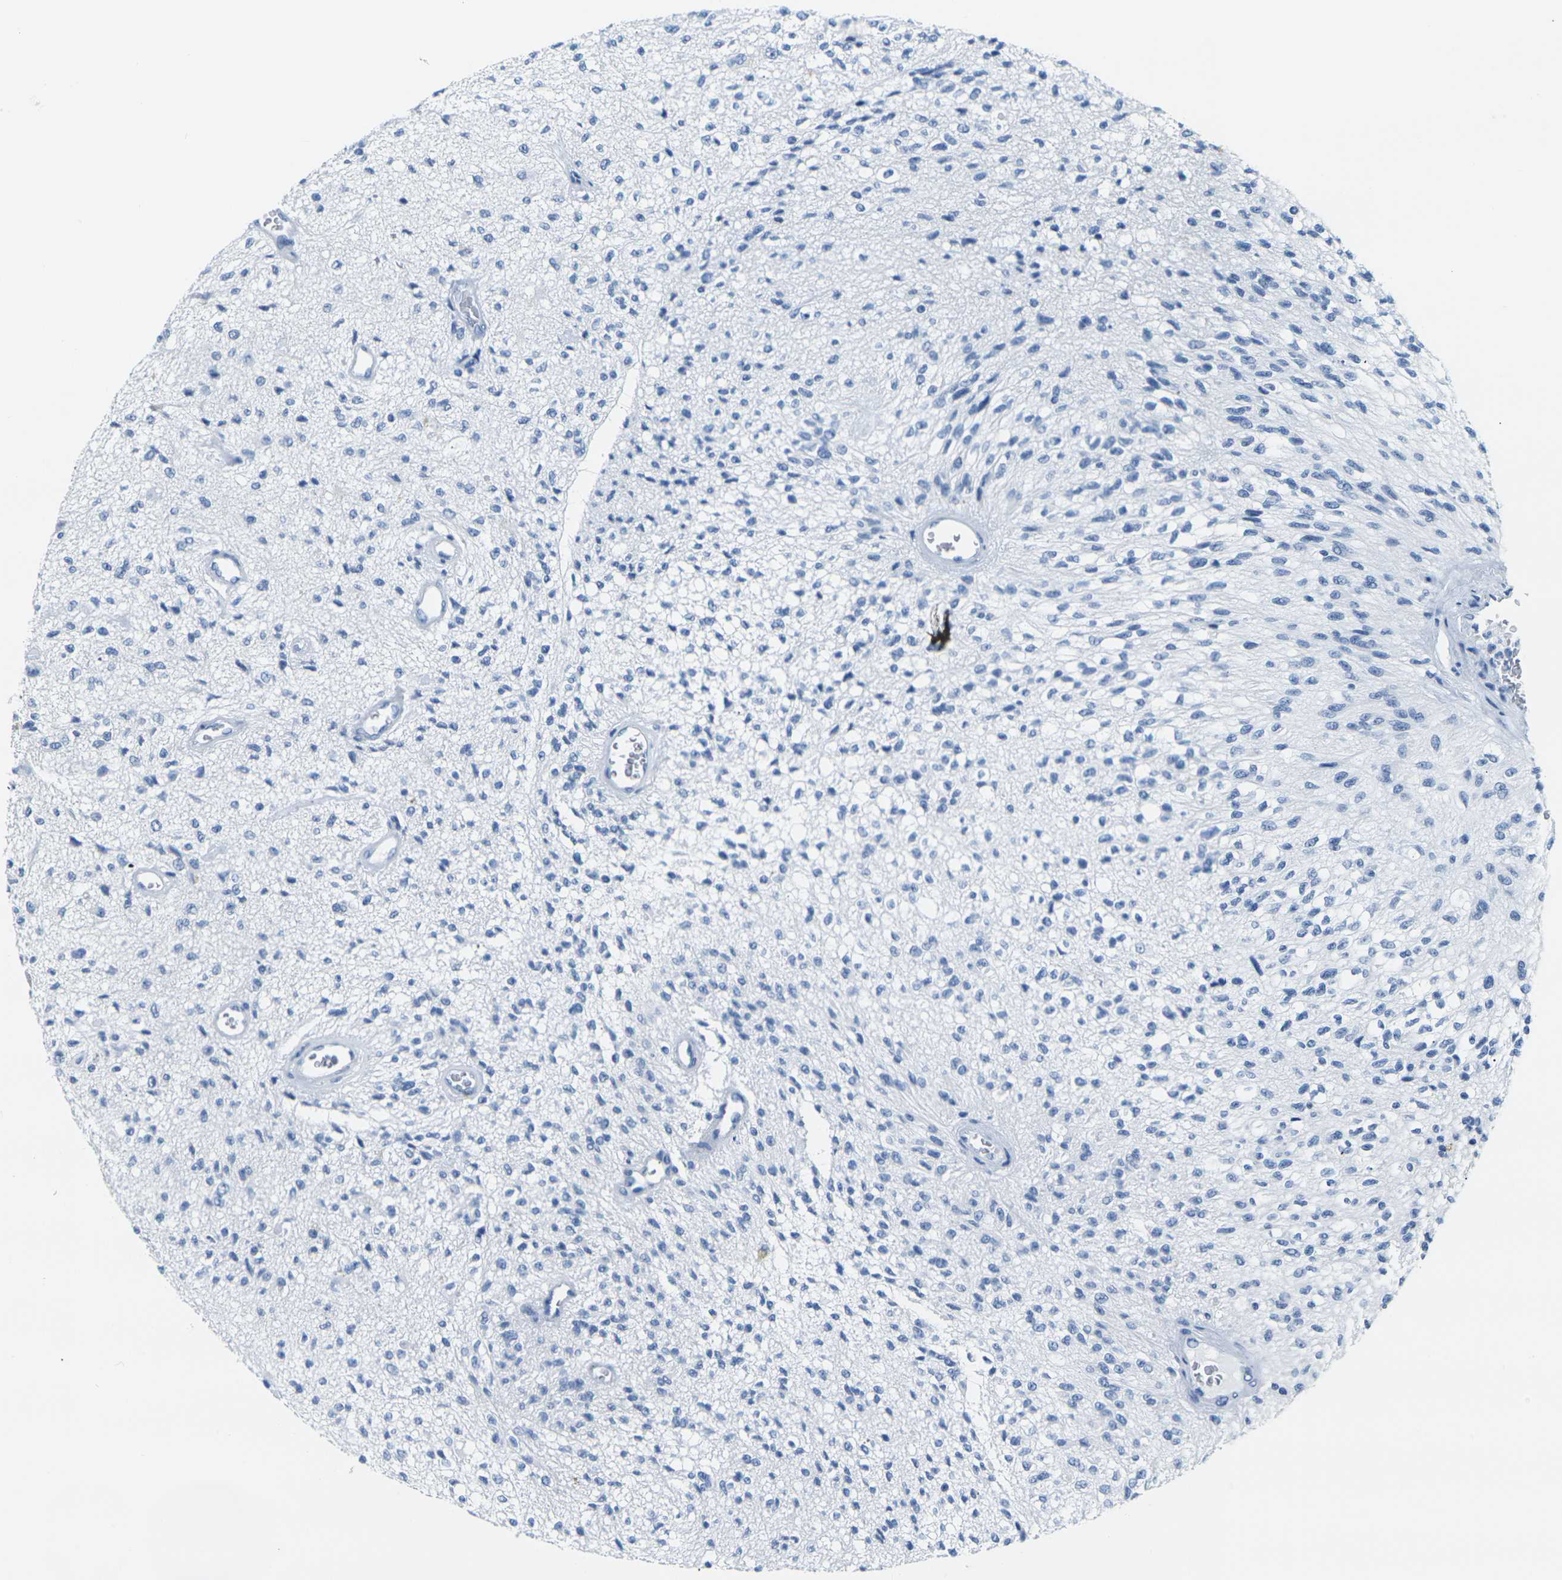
{"staining": {"intensity": "negative", "quantity": "none", "location": "none"}, "tissue": "glioma", "cell_type": "Tumor cells", "image_type": "cancer", "snomed": [{"axis": "morphology", "description": "Normal tissue, NOS"}, {"axis": "morphology", "description": "Glioma, malignant, High grade"}, {"axis": "topography", "description": "Cerebral cortex"}], "caption": "IHC of human malignant high-grade glioma demonstrates no positivity in tumor cells.", "gene": "CLDN7", "patient": {"sex": "male", "age": 77}}